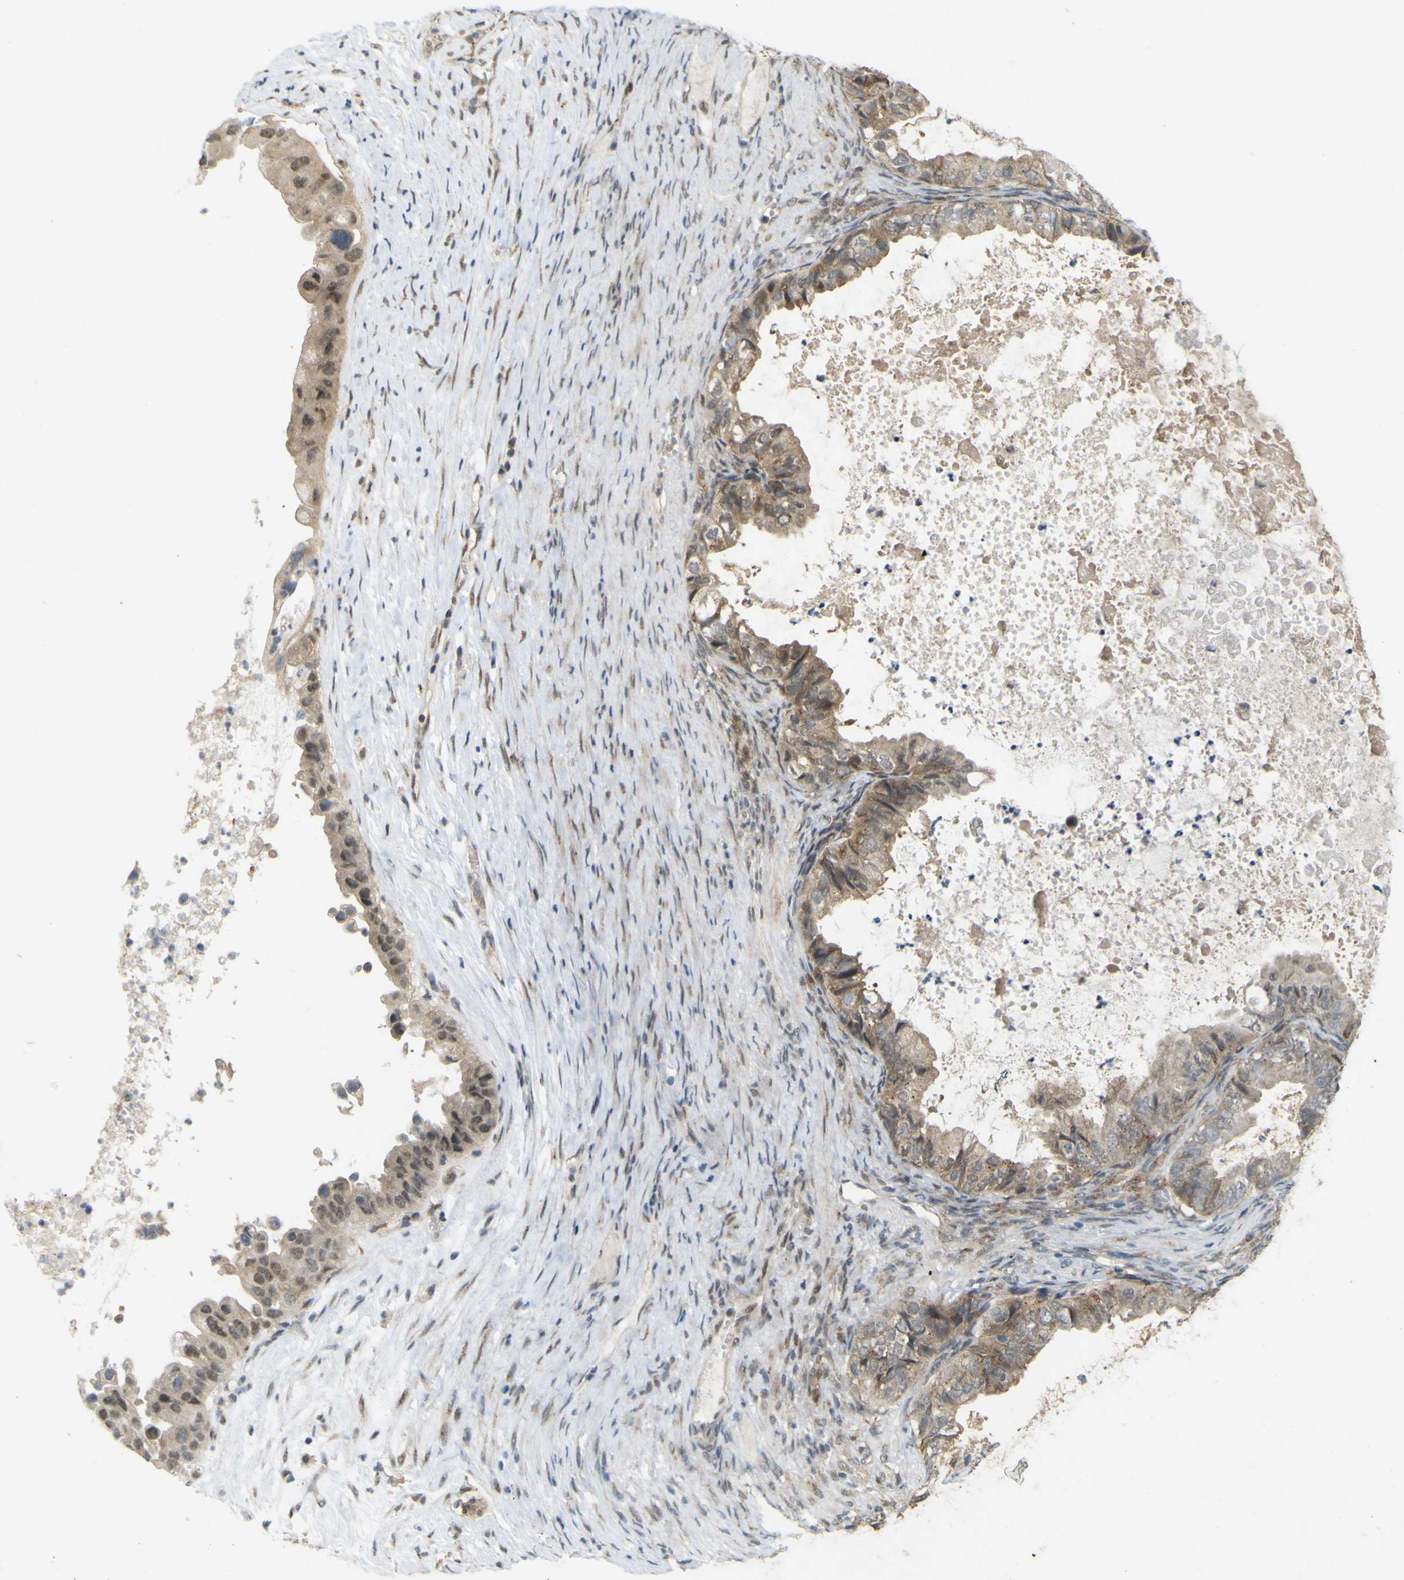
{"staining": {"intensity": "weak", "quantity": ">75%", "location": "cytoplasmic/membranous,nuclear"}, "tissue": "ovarian cancer", "cell_type": "Tumor cells", "image_type": "cancer", "snomed": [{"axis": "morphology", "description": "Cystadenocarcinoma, mucinous, NOS"}, {"axis": "topography", "description": "Ovary"}], "caption": "Protein positivity by immunohistochemistry (IHC) displays weak cytoplasmic/membranous and nuclear expression in approximately >75% of tumor cells in ovarian cancer (mucinous cystadenocarcinoma).", "gene": "IGF2R", "patient": {"sex": "female", "age": 80}}